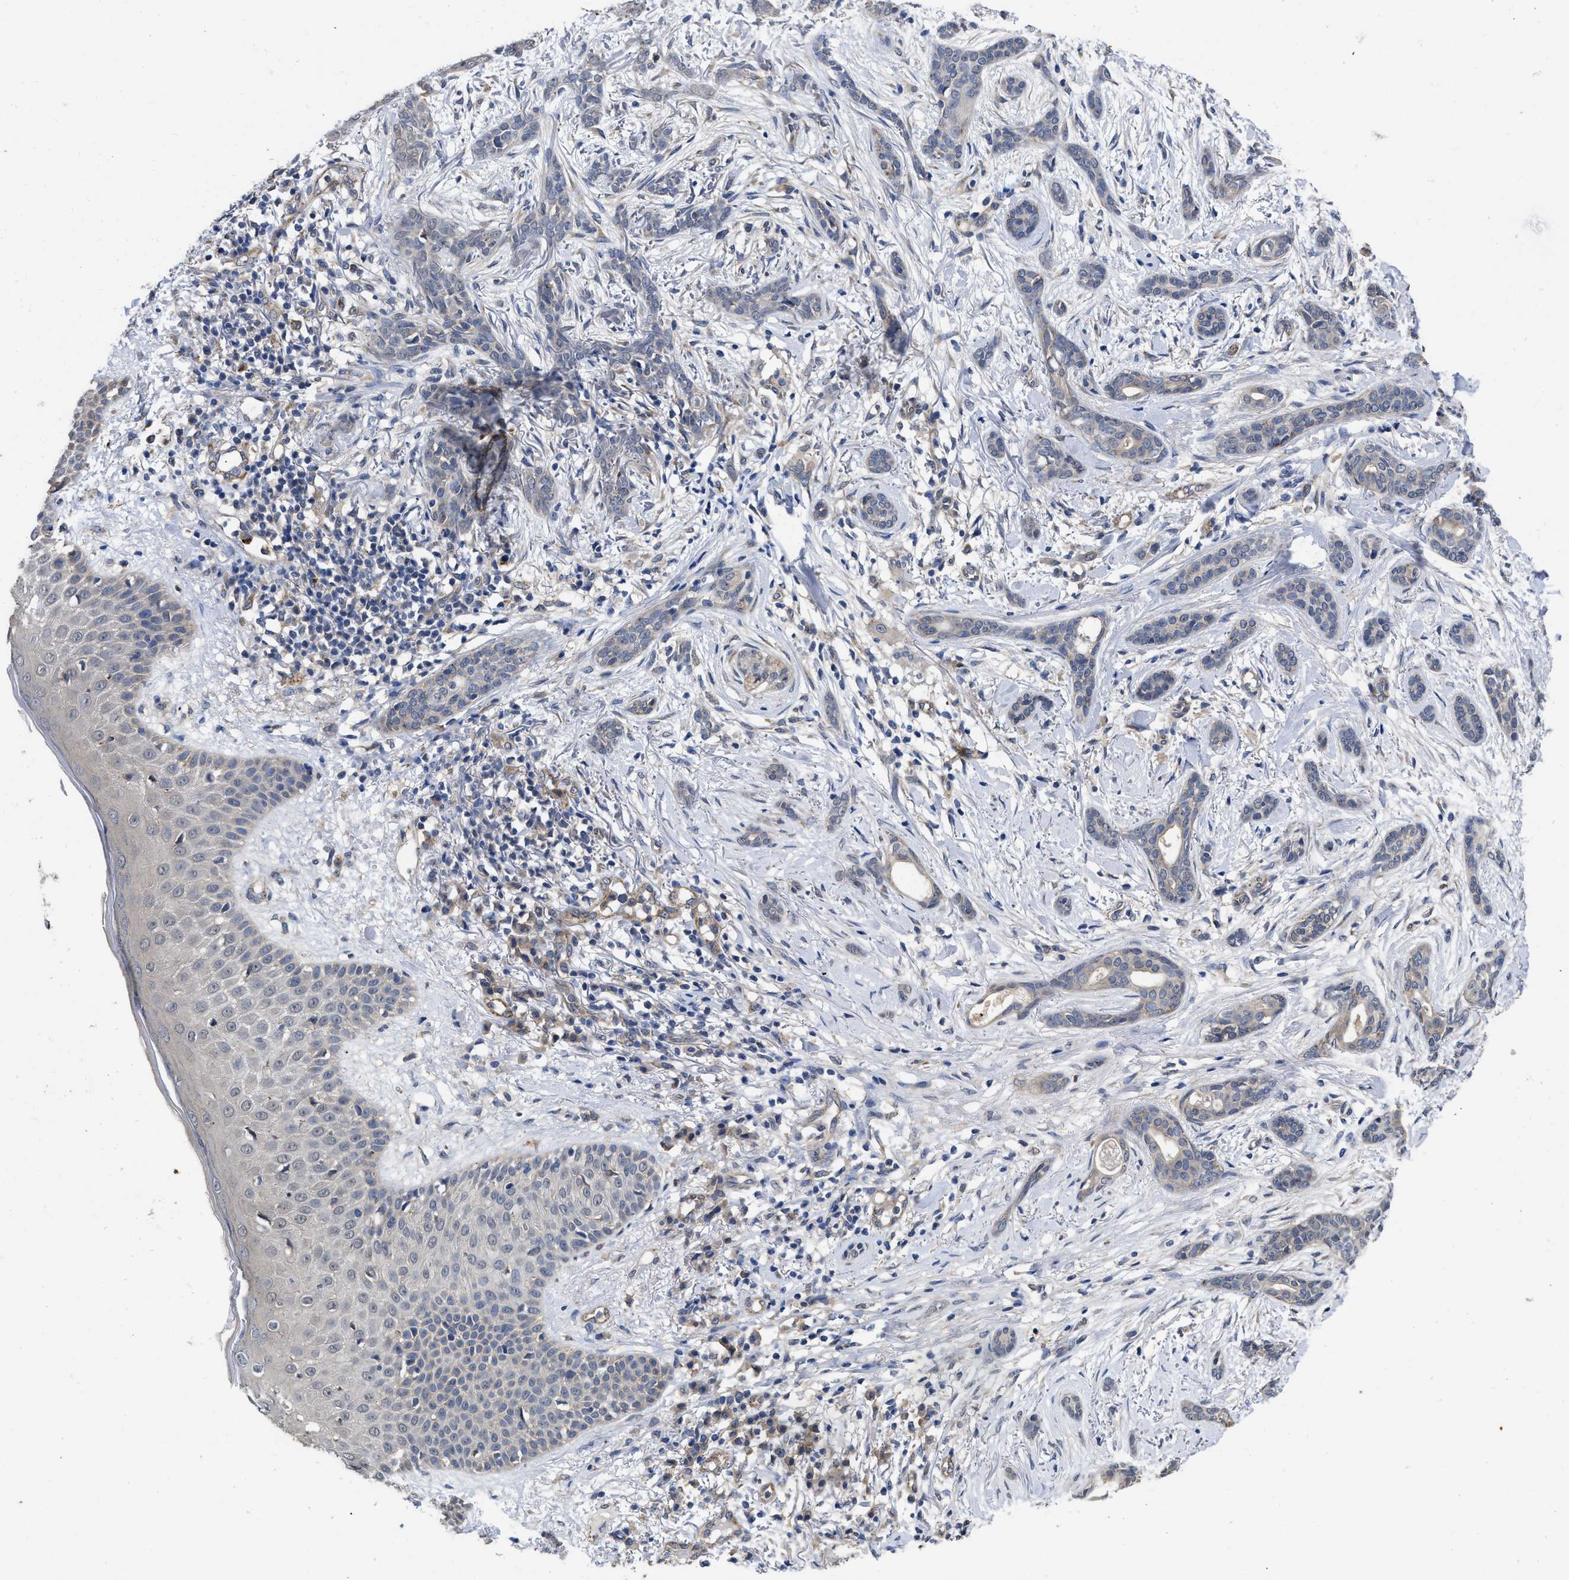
{"staining": {"intensity": "negative", "quantity": "none", "location": "none"}, "tissue": "skin cancer", "cell_type": "Tumor cells", "image_type": "cancer", "snomed": [{"axis": "morphology", "description": "Basal cell carcinoma"}, {"axis": "morphology", "description": "Adnexal tumor, benign"}, {"axis": "topography", "description": "Skin"}], "caption": "The IHC micrograph has no significant staining in tumor cells of skin basal cell carcinoma tissue. The staining was performed using DAB (3,3'-diaminobenzidine) to visualize the protein expression in brown, while the nuclei were stained in blue with hematoxylin (Magnification: 20x).", "gene": "PKD2", "patient": {"sex": "female", "age": 42}}